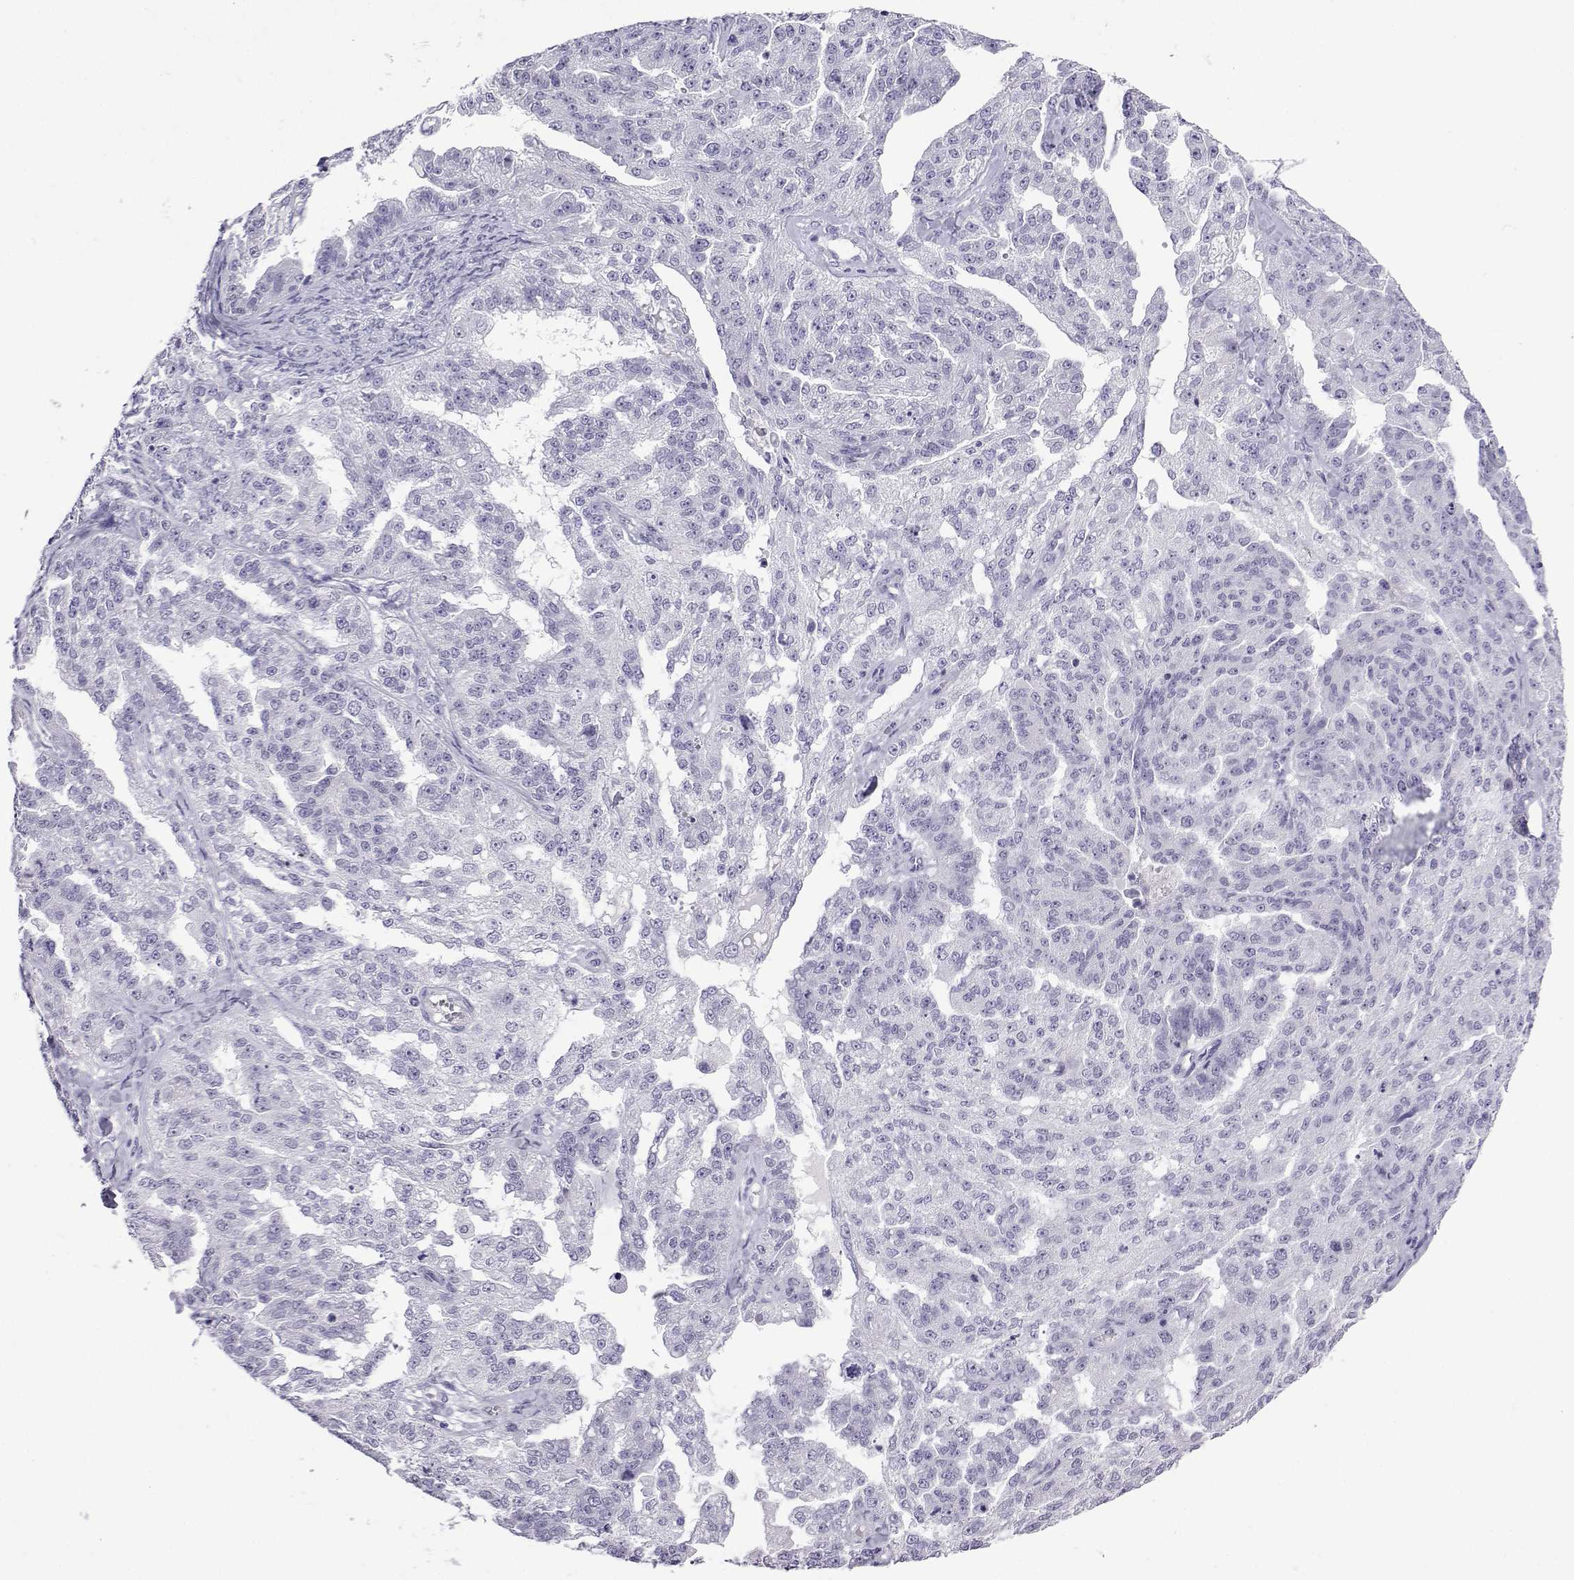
{"staining": {"intensity": "negative", "quantity": "none", "location": "none"}, "tissue": "ovarian cancer", "cell_type": "Tumor cells", "image_type": "cancer", "snomed": [{"axis": "morphology", "description": "Cystadenocarcinoma, serous, NOS"}, {"axis": "topography", "description": "Ovary"}], "caption": "Immunohistochemical staining of ovarian cancer demonstrates no significant positivity in tumor cells.", "gene": "ACTL7A", "patient": {"sex": "female", "age": 58}}